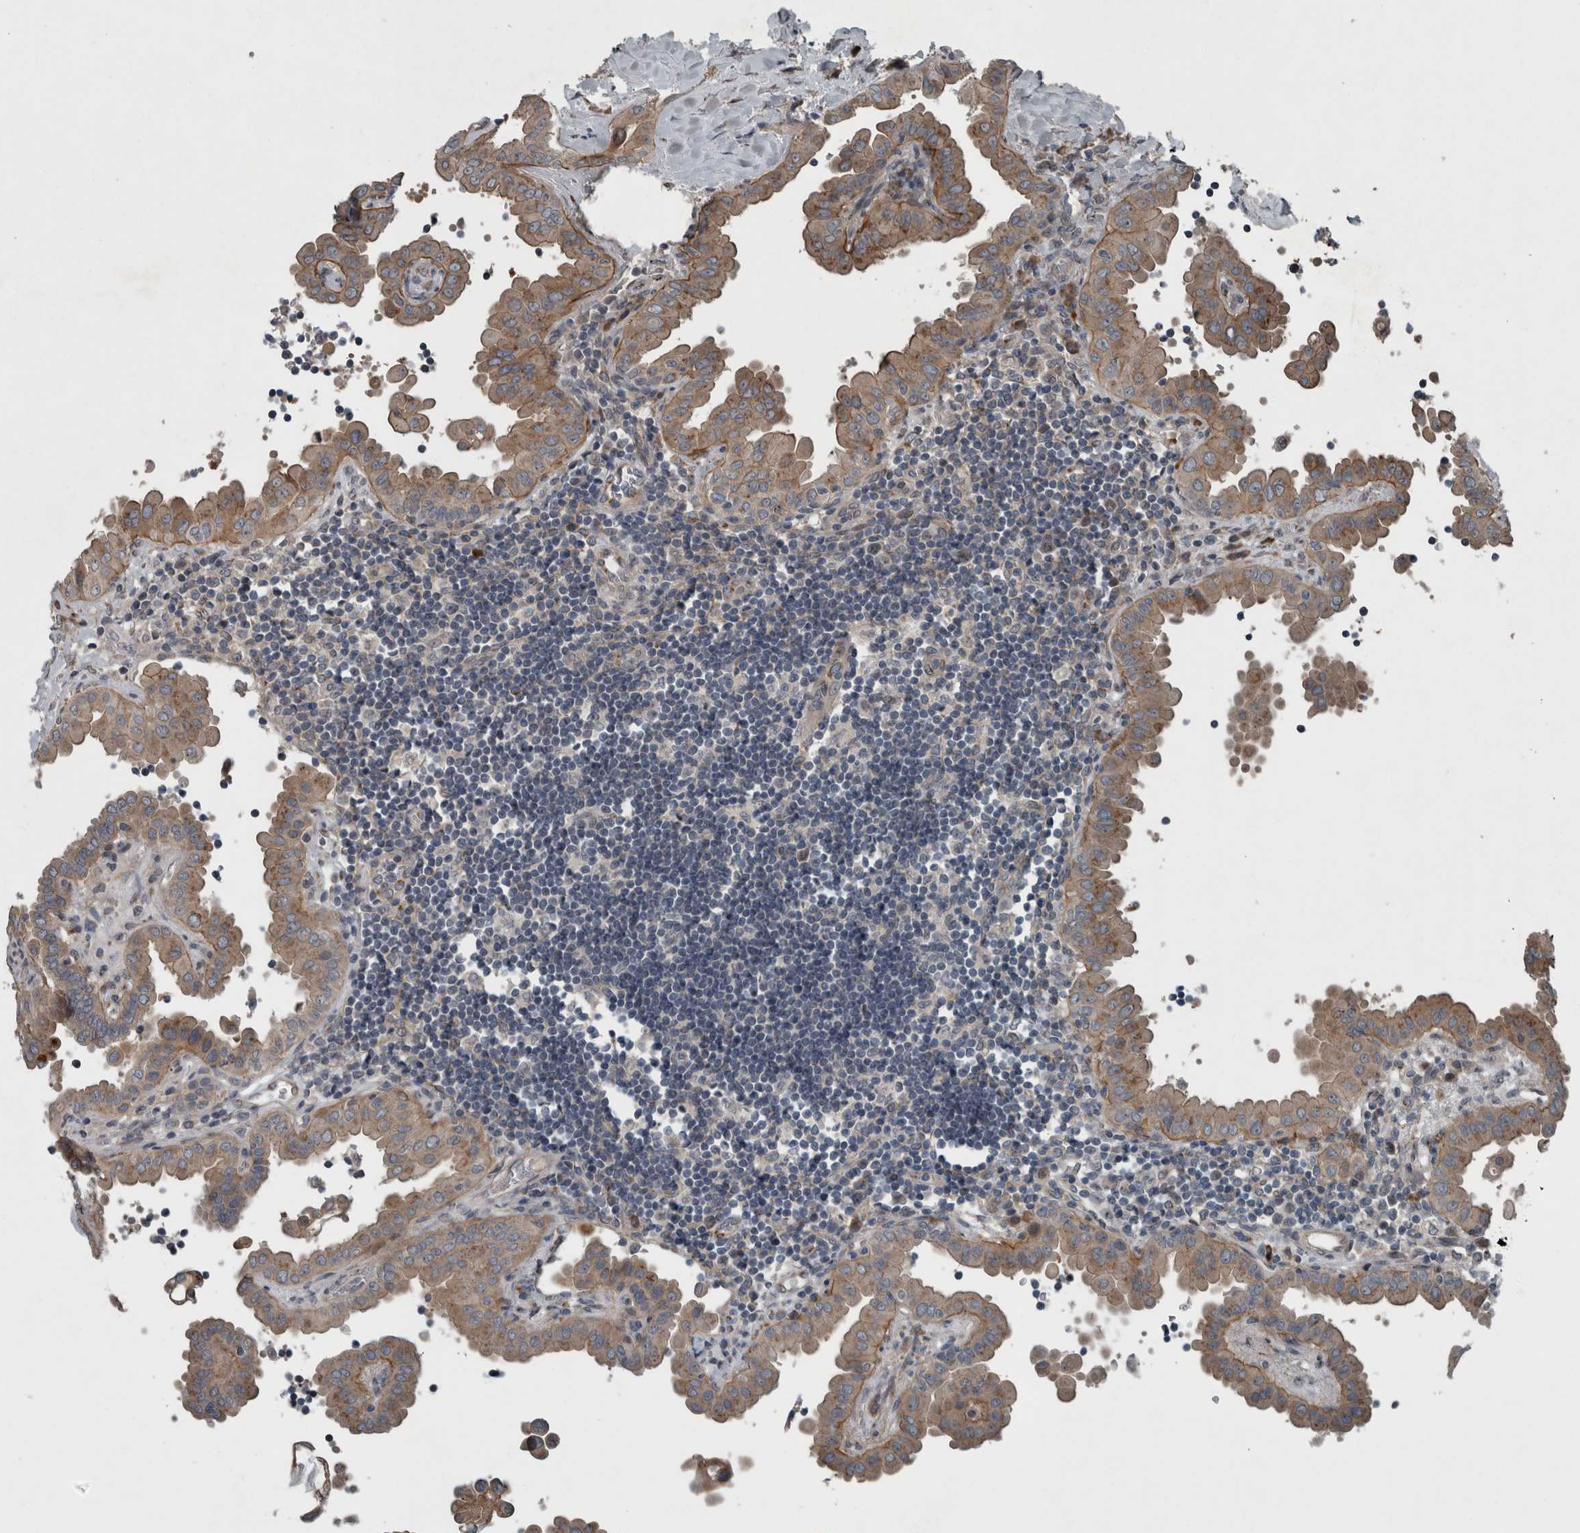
{"staining": {"intensity": "moderate", "quantity": "25%-75%", "location": "cytoplasmic/membranous"}, "tissue": "thyroid cancer", "cell_type": "Tumor cells", "image_type": "cancer", "snomed": [{"axis": "morphology", "description": "Papillary adenocarcinoma, NOS"}, {"axis": "topography", "description": "Thyroid gland"}], "caption": "Papillary adenocarcinoma (thyroid) stained for a protein (brown) exhibits moderate cytoplasmic/membranous positive expression in approximately 25%-75% of tumor cells.", "gene": "ZNF345", "patient": {"sex": "male", "age": 33}}